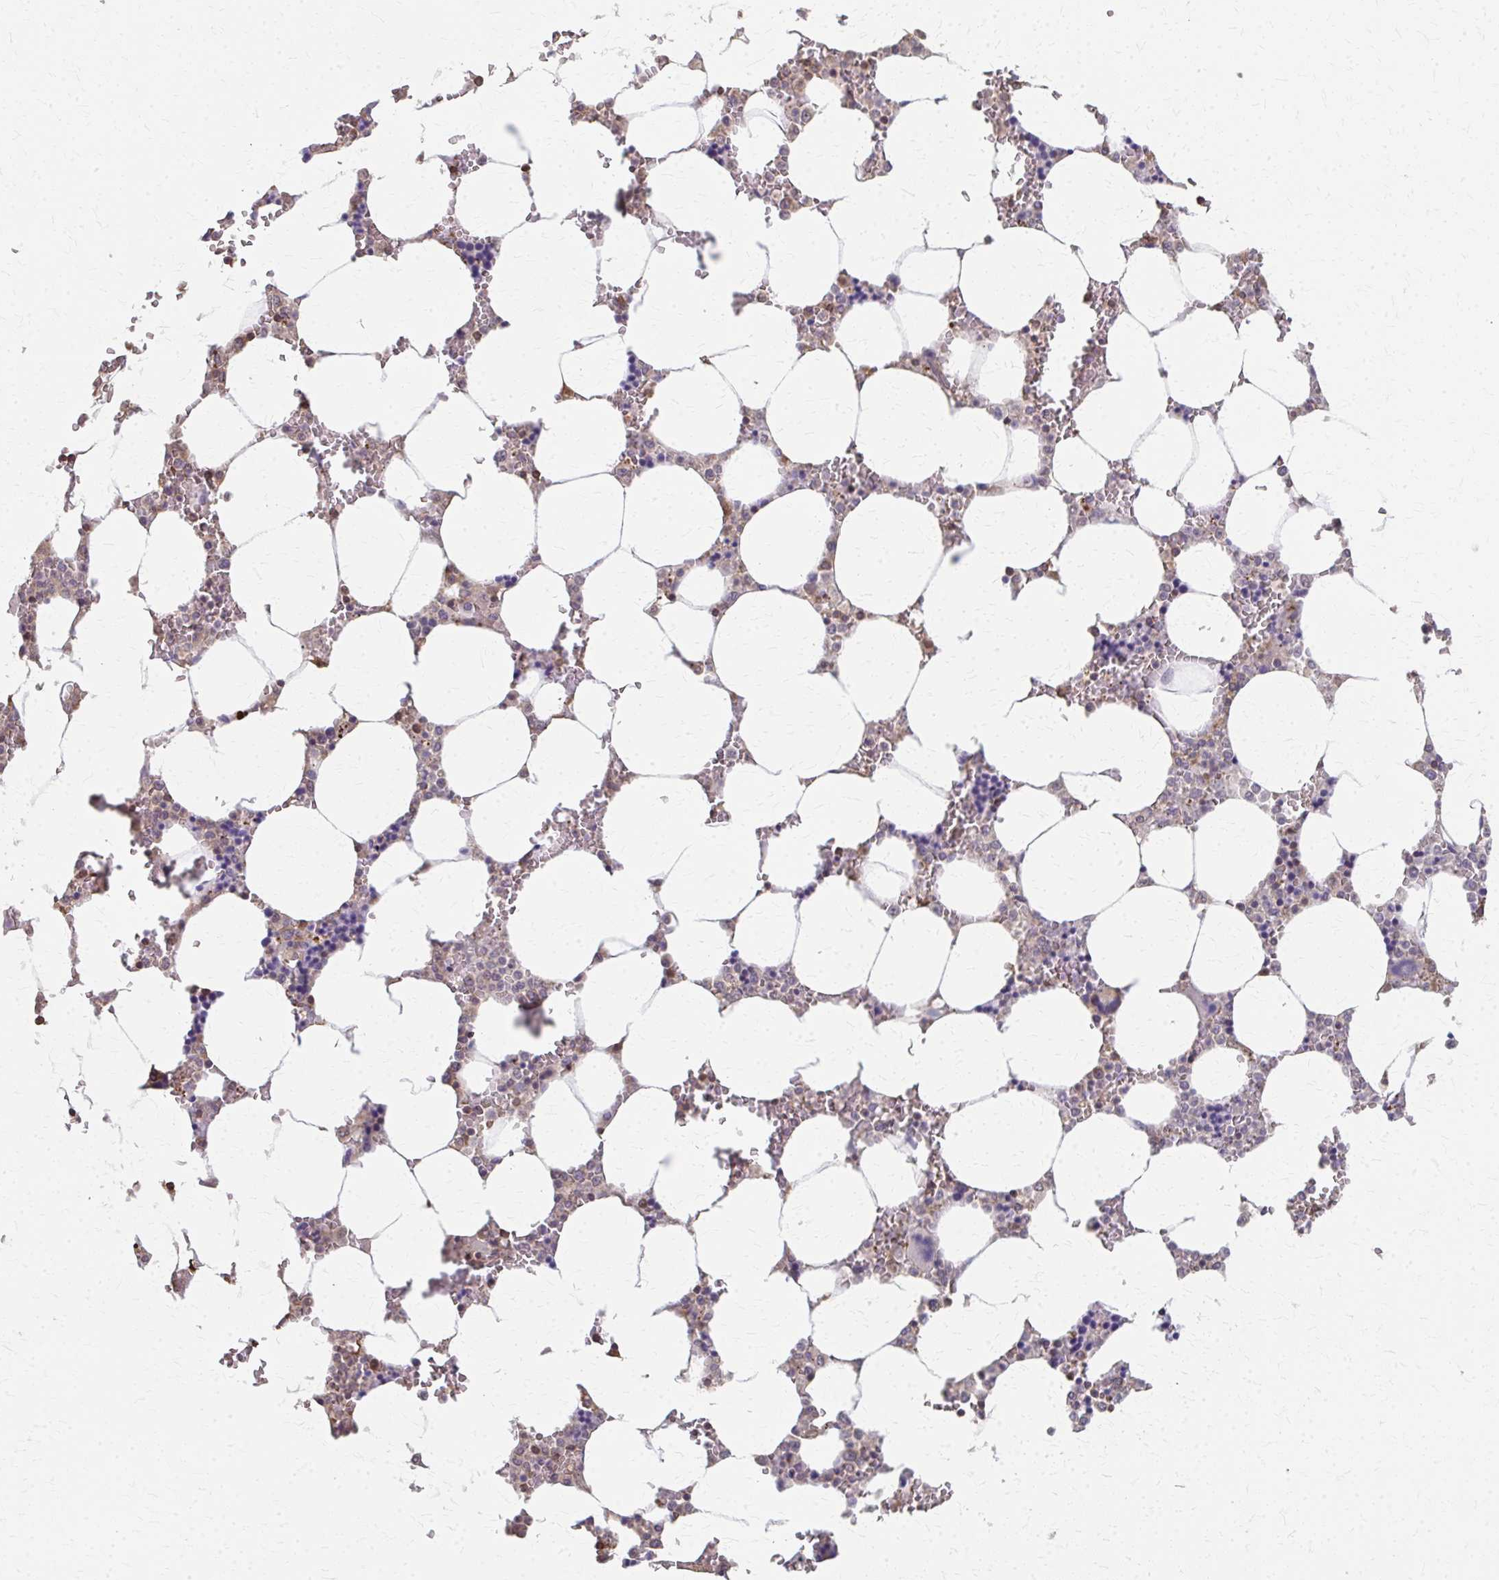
{"staining": {"intensity": "weak", "quantity": "<25%", "location": "cytoplasmic/membranous"}, "tissue": "bone marrow", "cell_type": "Hematopoietic cells", "image_type": "normal", "snomed": [{"axis": "morphology", "description": "Normal tissue, NOS"}, {"axis": "topography", "description": "Bone marrow"}], "caption": "The photomicrograph demonstrates no significant expression in hematopoietic cells of bone marrow.", "gene": "RABGAP1L", "patient": {"sex": "male", "age": 64}}